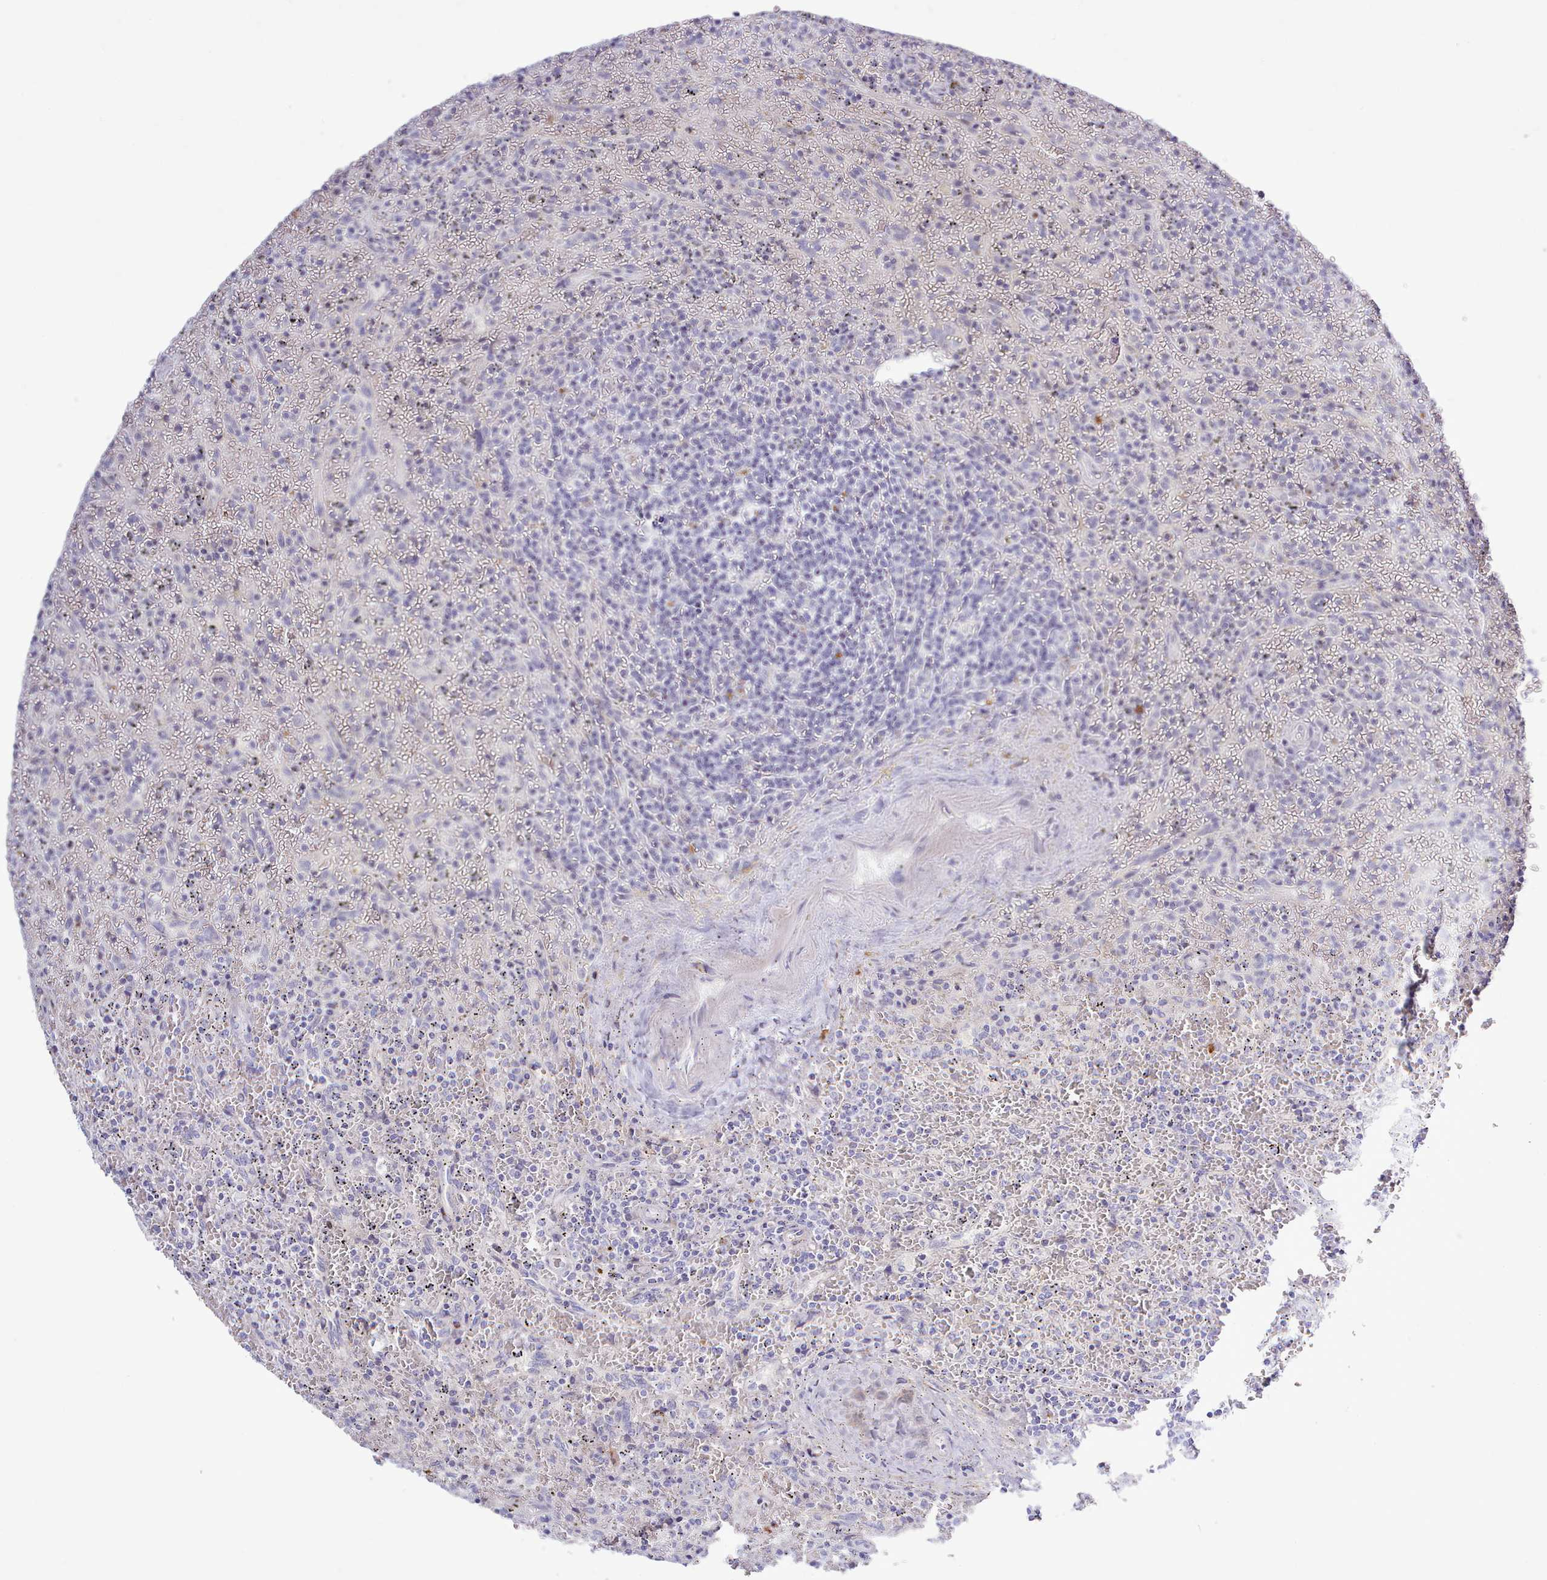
{"staining": {"intensity": "negative", "quantity": "none", "location": "none"}, "tissue": "lymphoma", "cell_type": "Tumor cells", "image_type": "cancer", "snomed": [{"axis": "morphology", "description": "Malignant lymphoma, non-Hodgkin's type, Low grade"}, {"axis": "topography", "description": "Spleen"}], "caption": "Immunohistochemistry photomicrograph of human low-grade malignant lymphoma, non-Hodgkin's type stained for a protein (brown), which demonstrates no staining in tumor cells.", "gene": "SRD5A1", "patient": {"sex": "female", "age": 64}}